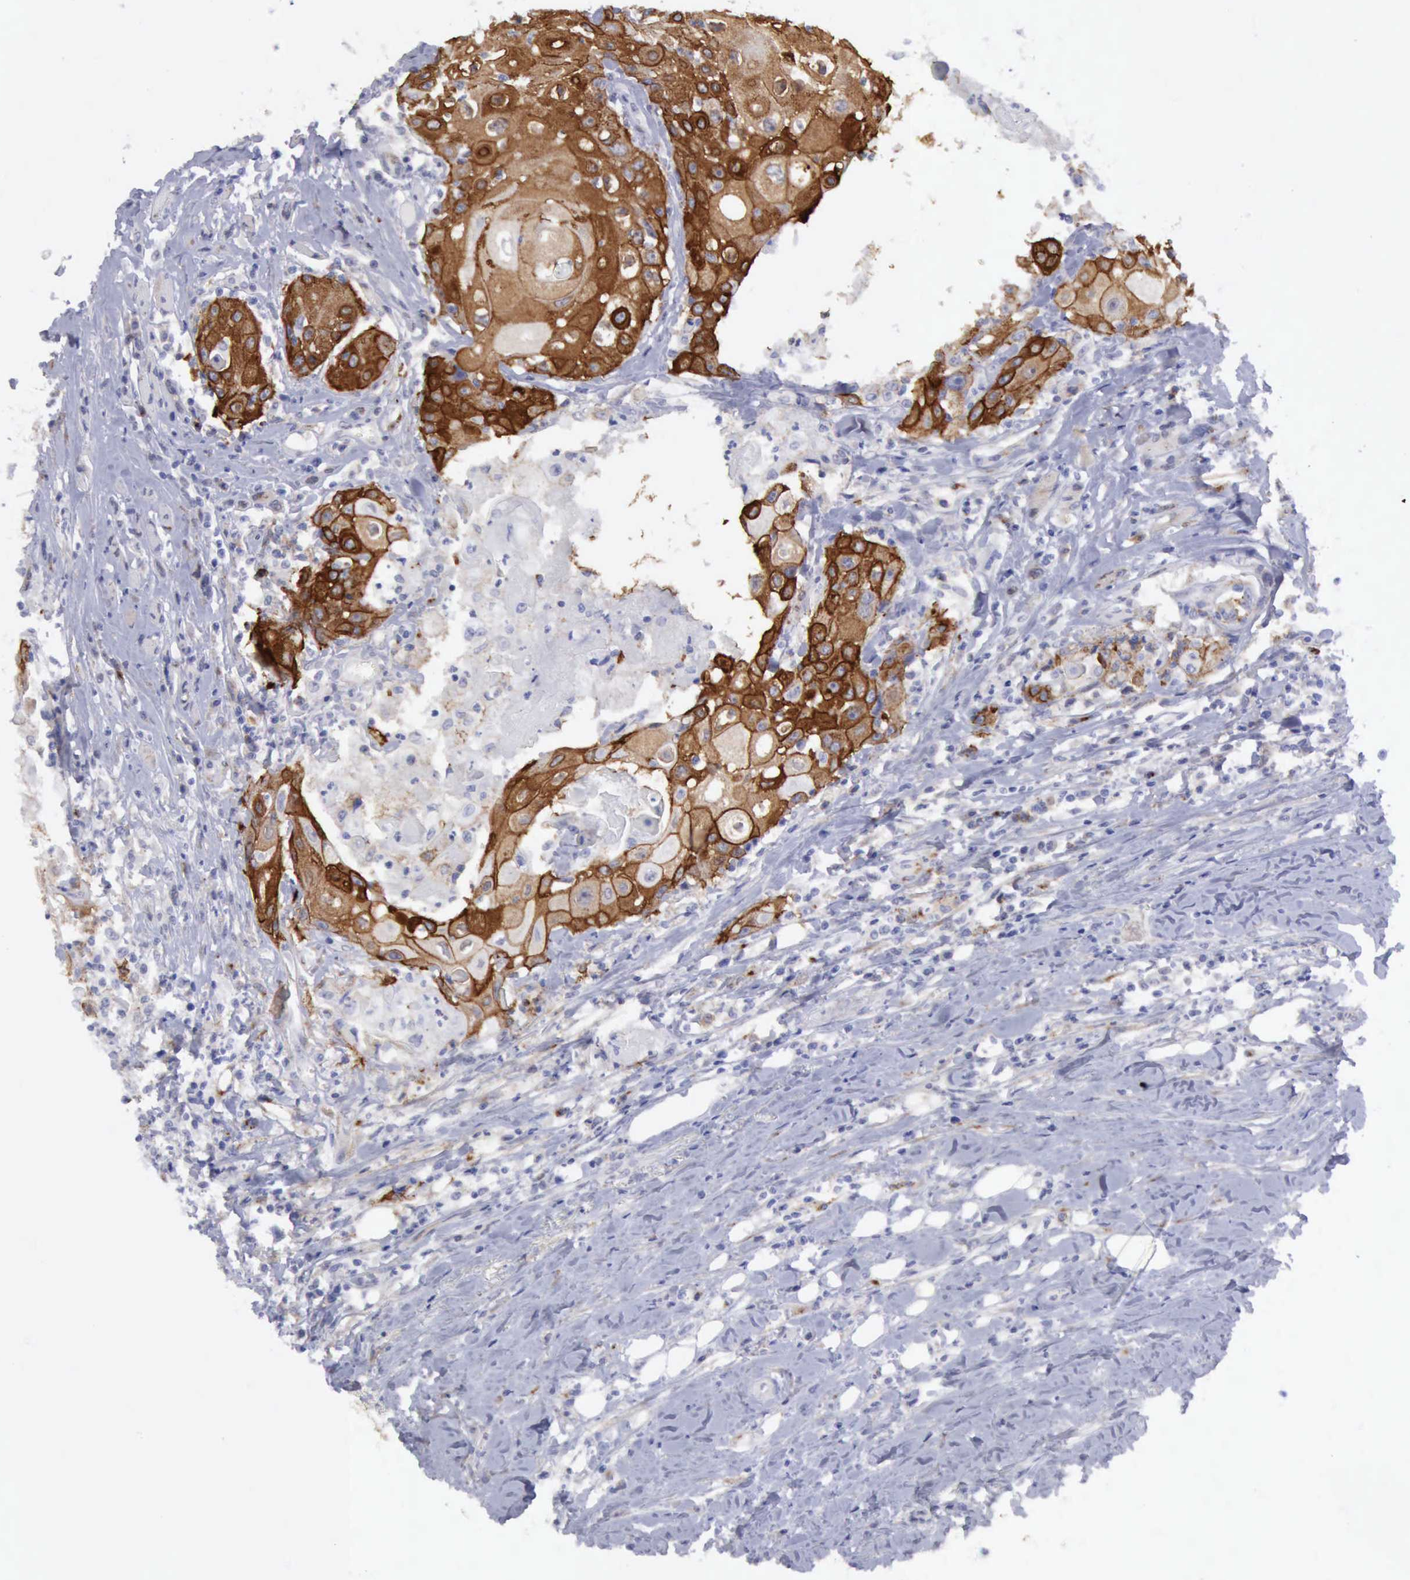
{"staining": {"intensity": "strong", "quantity": ">75%", "location": "cytoplasmic/membranous"}, "tissue": "head and neck cancer", "cell_type": "Tumor cells", "image_type": "cancer", "snomed": [{"axis": "morphology", "description": "Squamous cell carcinoma, NOS"}, {"axis": "topography", "description": "Oral tissue"}, {"axis": "topography", "description": "Head-Neck"}], "caption": "Immunohistochemical staining of human head and neck squamous cell carcinoma exhibits strong cytoplasmic/membranous protein positivity in about >75% of tumor cells.", "gene": "TFRC", "patient": {"sex": "female", "age": 82}}